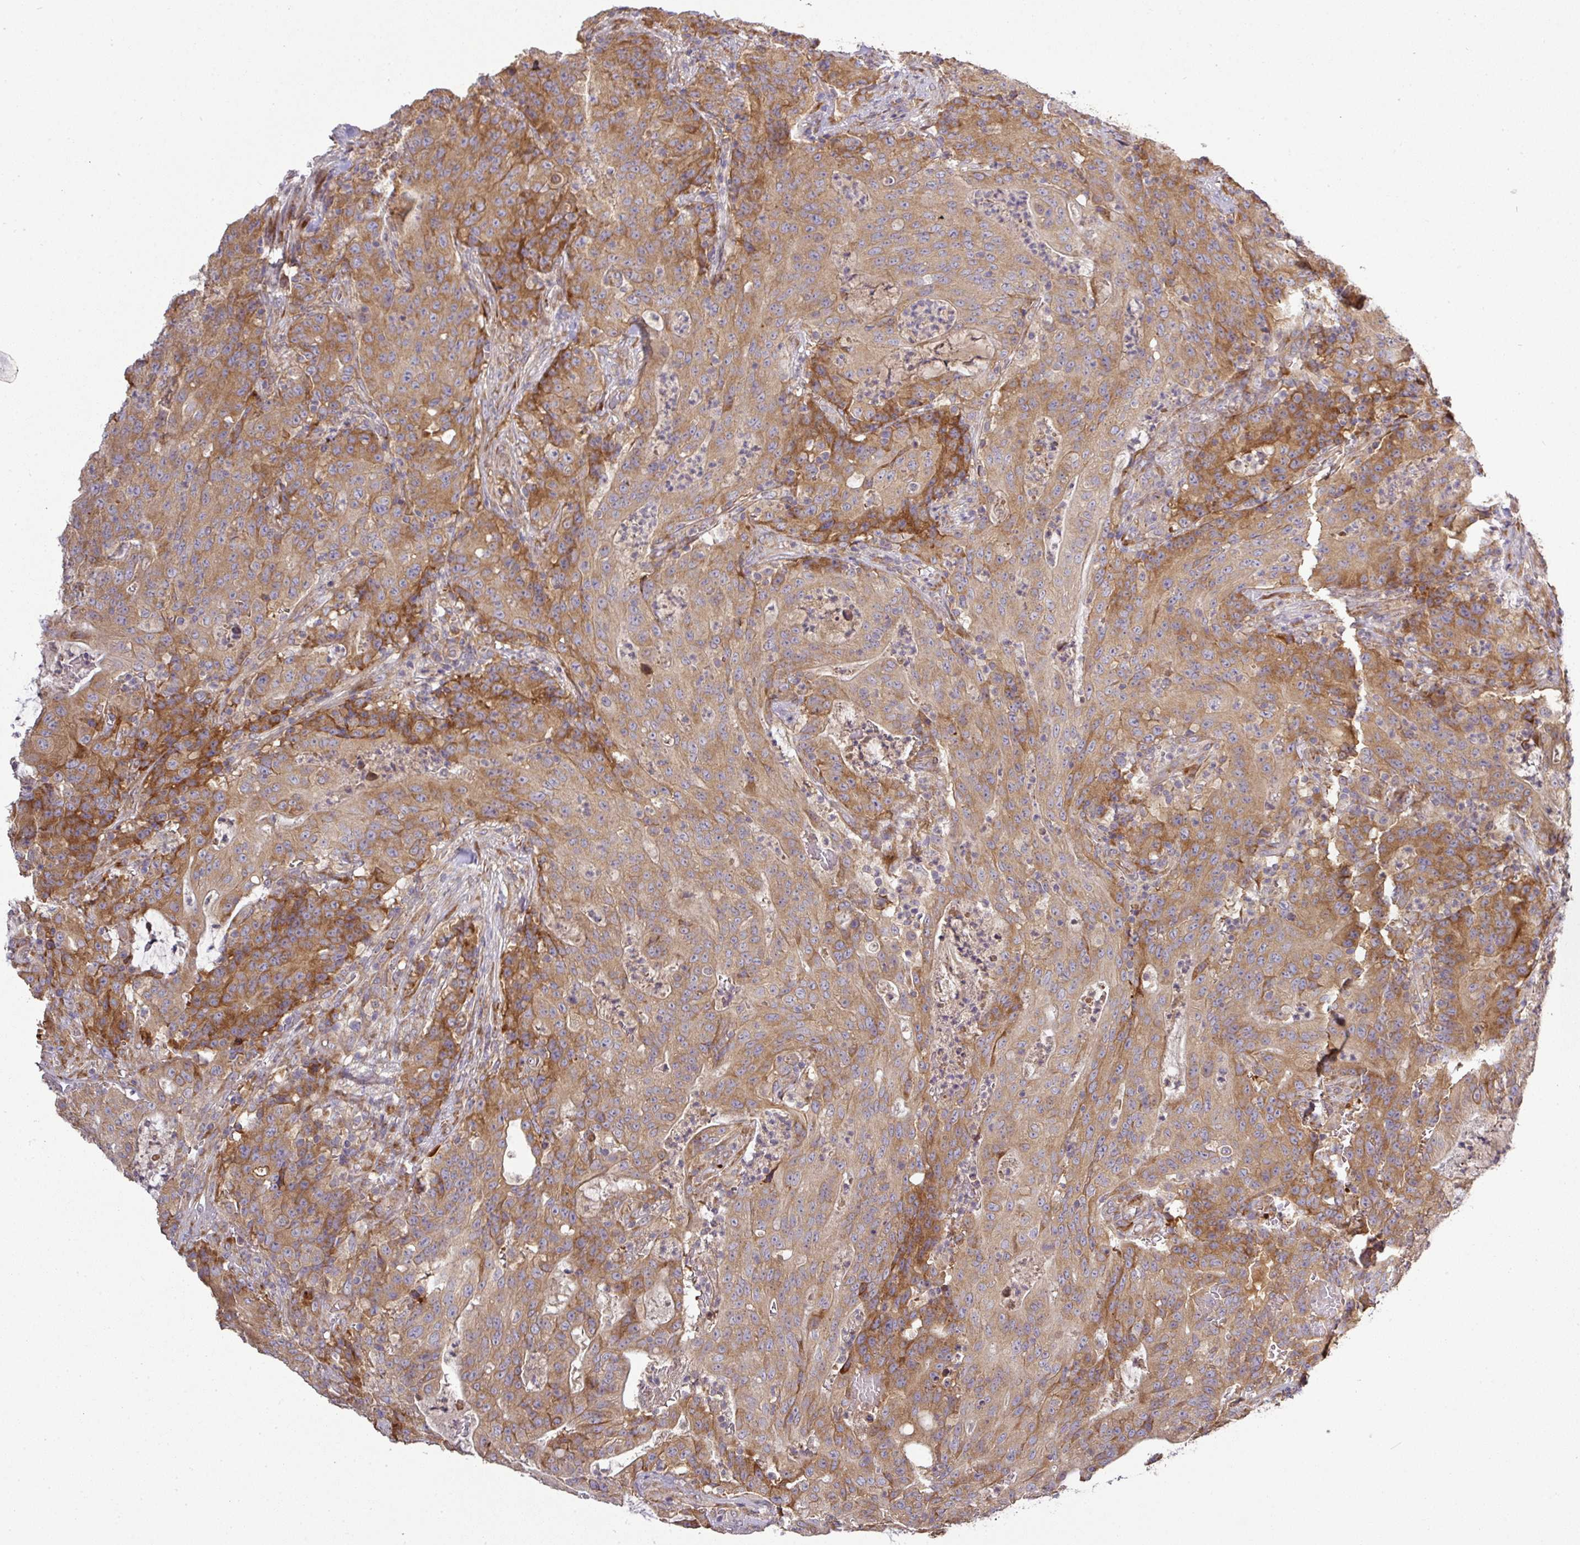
{"staining": {"intensity": "moderate", "quantity": ">75%", "location": "cytoplasmic/membranous"}, "tissue": "colorectal cancer", "cell_type": "Tumor cells", "image_type": "cancer", "snomed": [{"axis": "morphology", "description": "Adenocarcinoma, NOS"}, {"axis": "topography", "description": "Colon"}], "caption": "DAB (3,3'-diaminobenzidine) immunohistochemical staining of colorectal cancer exhibits moderate cytoplasmic/membranous protein staining in about >75% of tumor cells.", "gene": "GALP", "patient": {"sex": "male", "age": 83}}